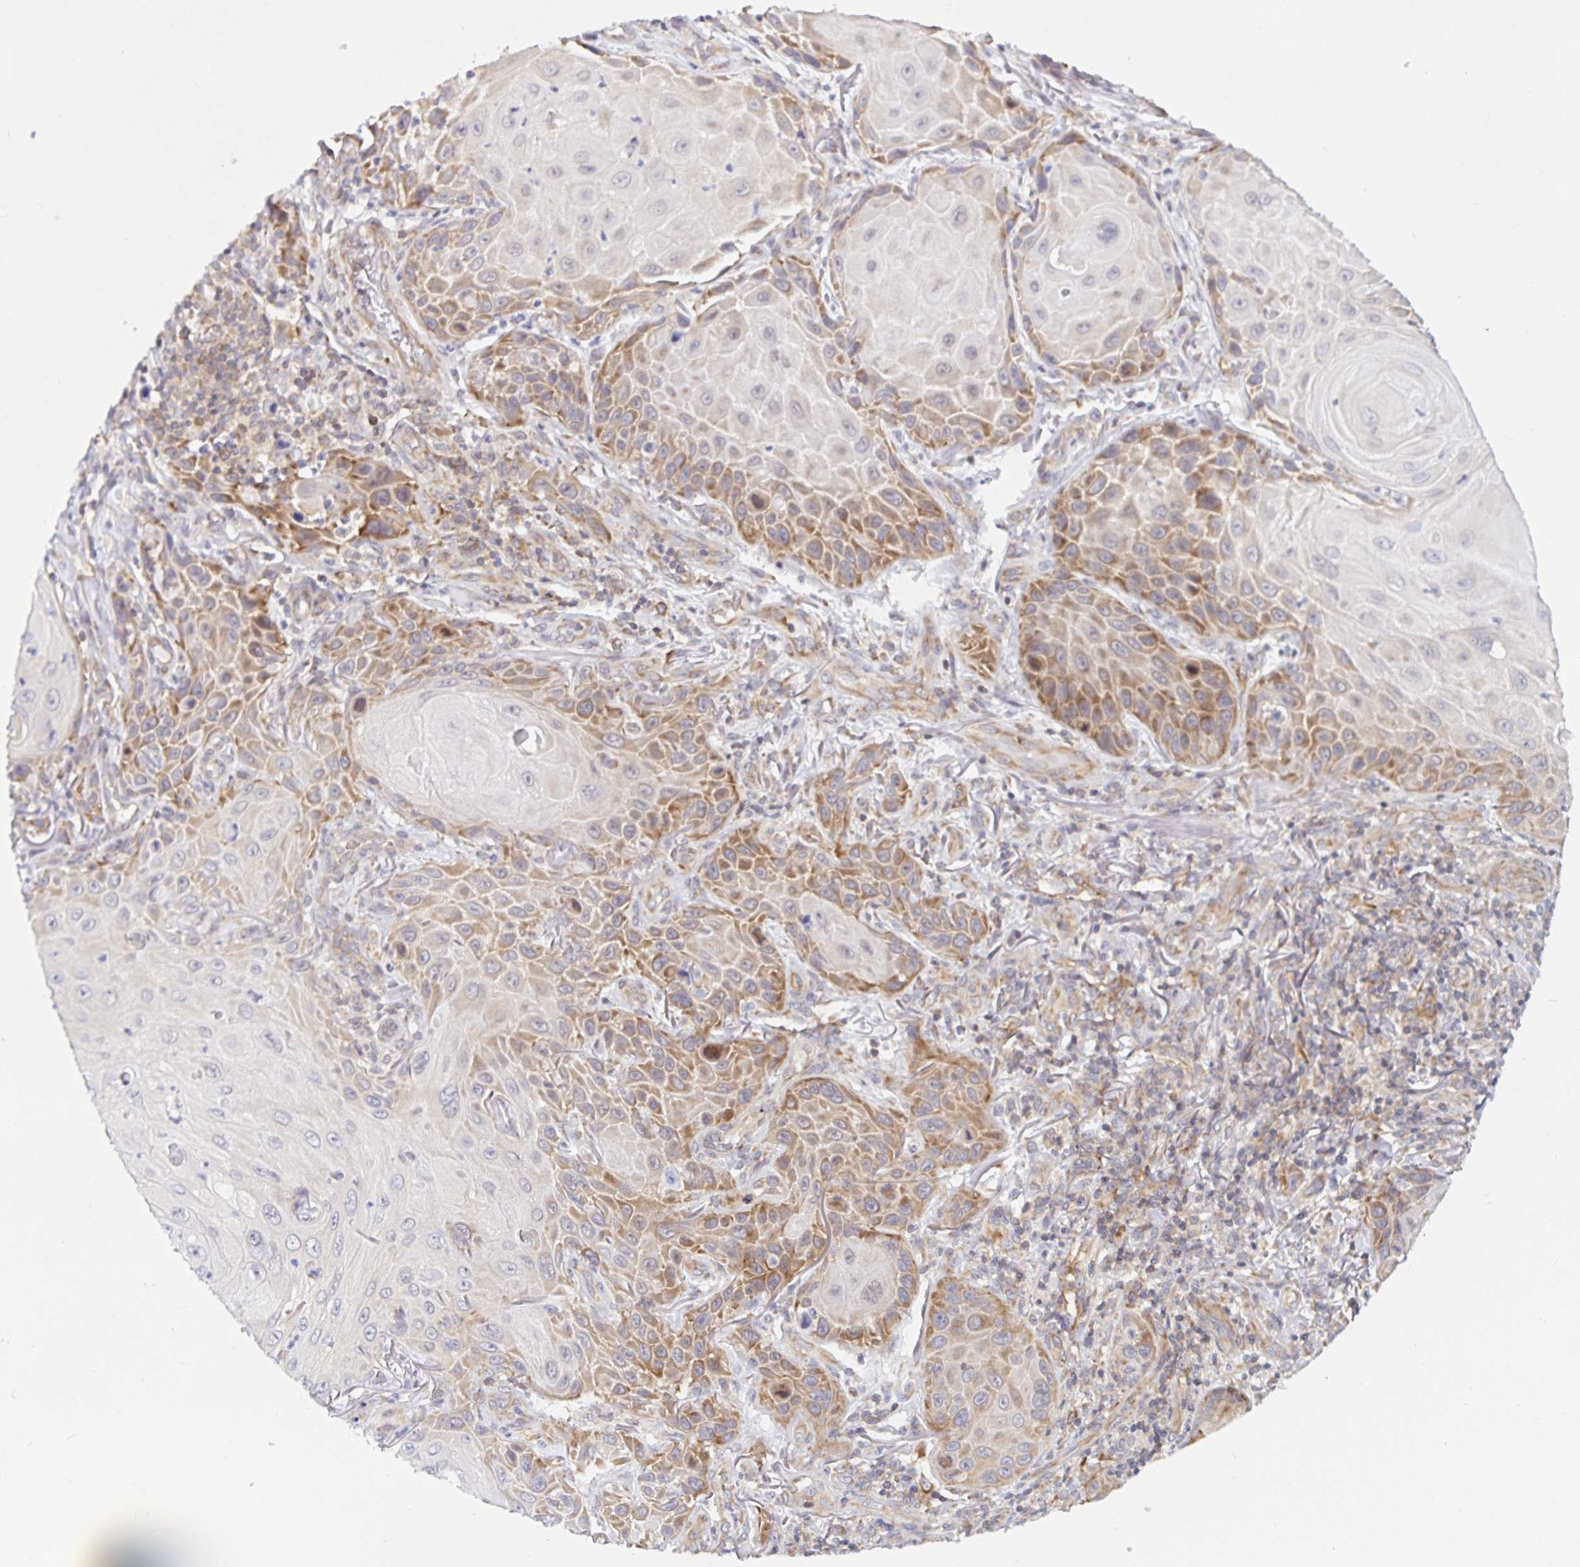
{"staining": {"intensity": "moderate", "quantity": "25%-75%", "location": "cytoplasmic/membranous"}, "tissue": "skin cancer", "cell_type": "Tumor cells", "image_type": "cancer", "snomed": [{"axis": "morphology", "description": "Squamous cell carcinoma, NOS"}, {"axis": "topography", "description": "Skin"}], "caption": "This photomicrograph demonstrates squamous cell carcinoma (skin) stained with immunohistochemistry (IHC) to label a protein in brown. The cytoplasmic/membranous of tumor cells show moderate positivity for the protein. Nuclei are counter-stained blue.", "gene": "LARP1", "patient": {"sex": "female", "age": 94}}